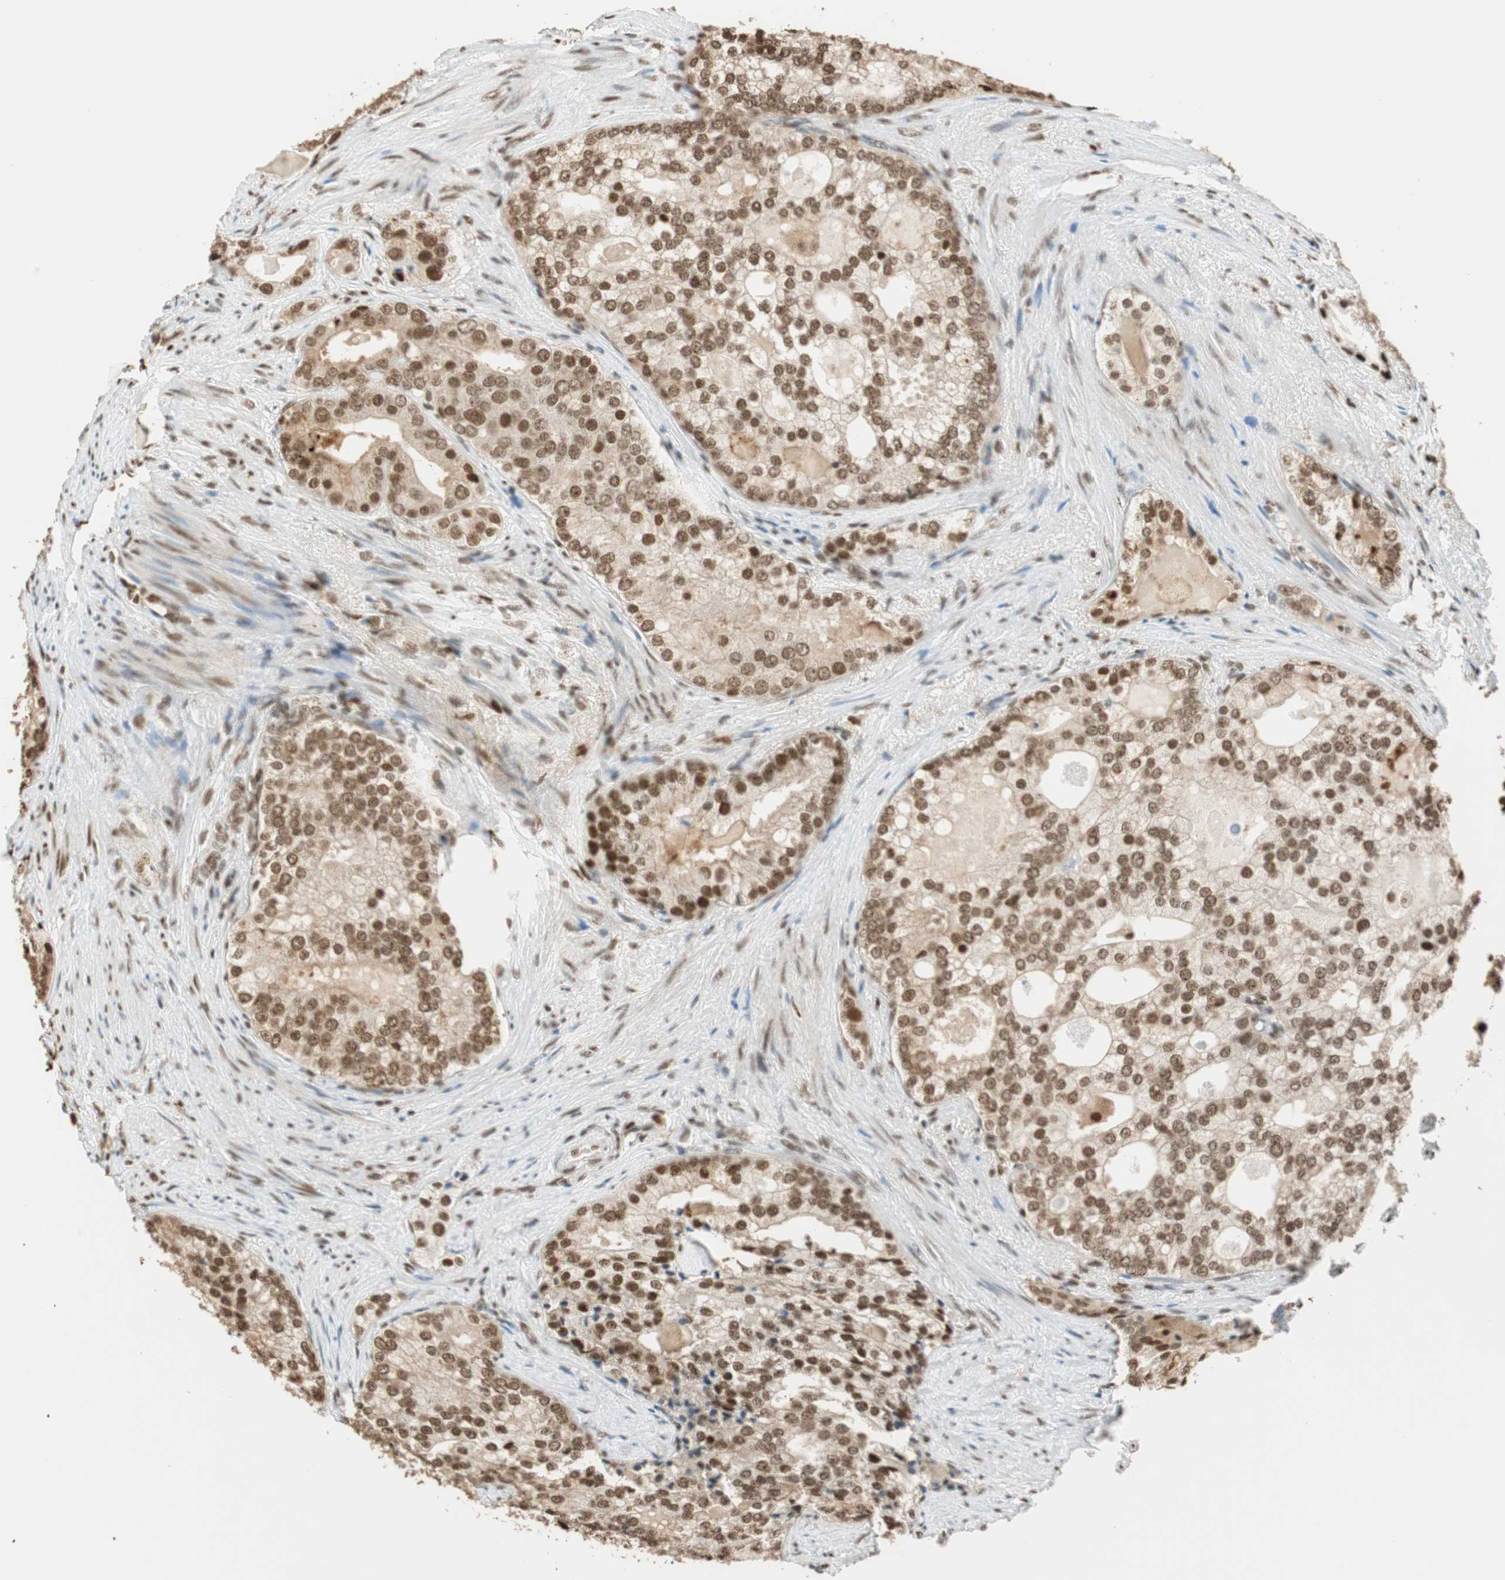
{"staining": {"intensity": "moderate", "quantity": ">75%", "location": "cytoplasmic/membranous,nuclear"}, "tissue": "prostate cancer", "cell_type": "Tumor cells", "image_type": "cancer", "snomed": [{"axis": "morphology", "description": "Adenocarcinoma, High grade"}, {"axis": "topography", "description": "Prostate"}], "caption": "A micrograph of human prostate adenocarcinoma (high-grade) stained for a protein displays moderate cytoplasmic/membranous and nuclear brown staining in tumor cells.", "gene": "FANCG", "patient": {"sex": "male", "age": 66}}